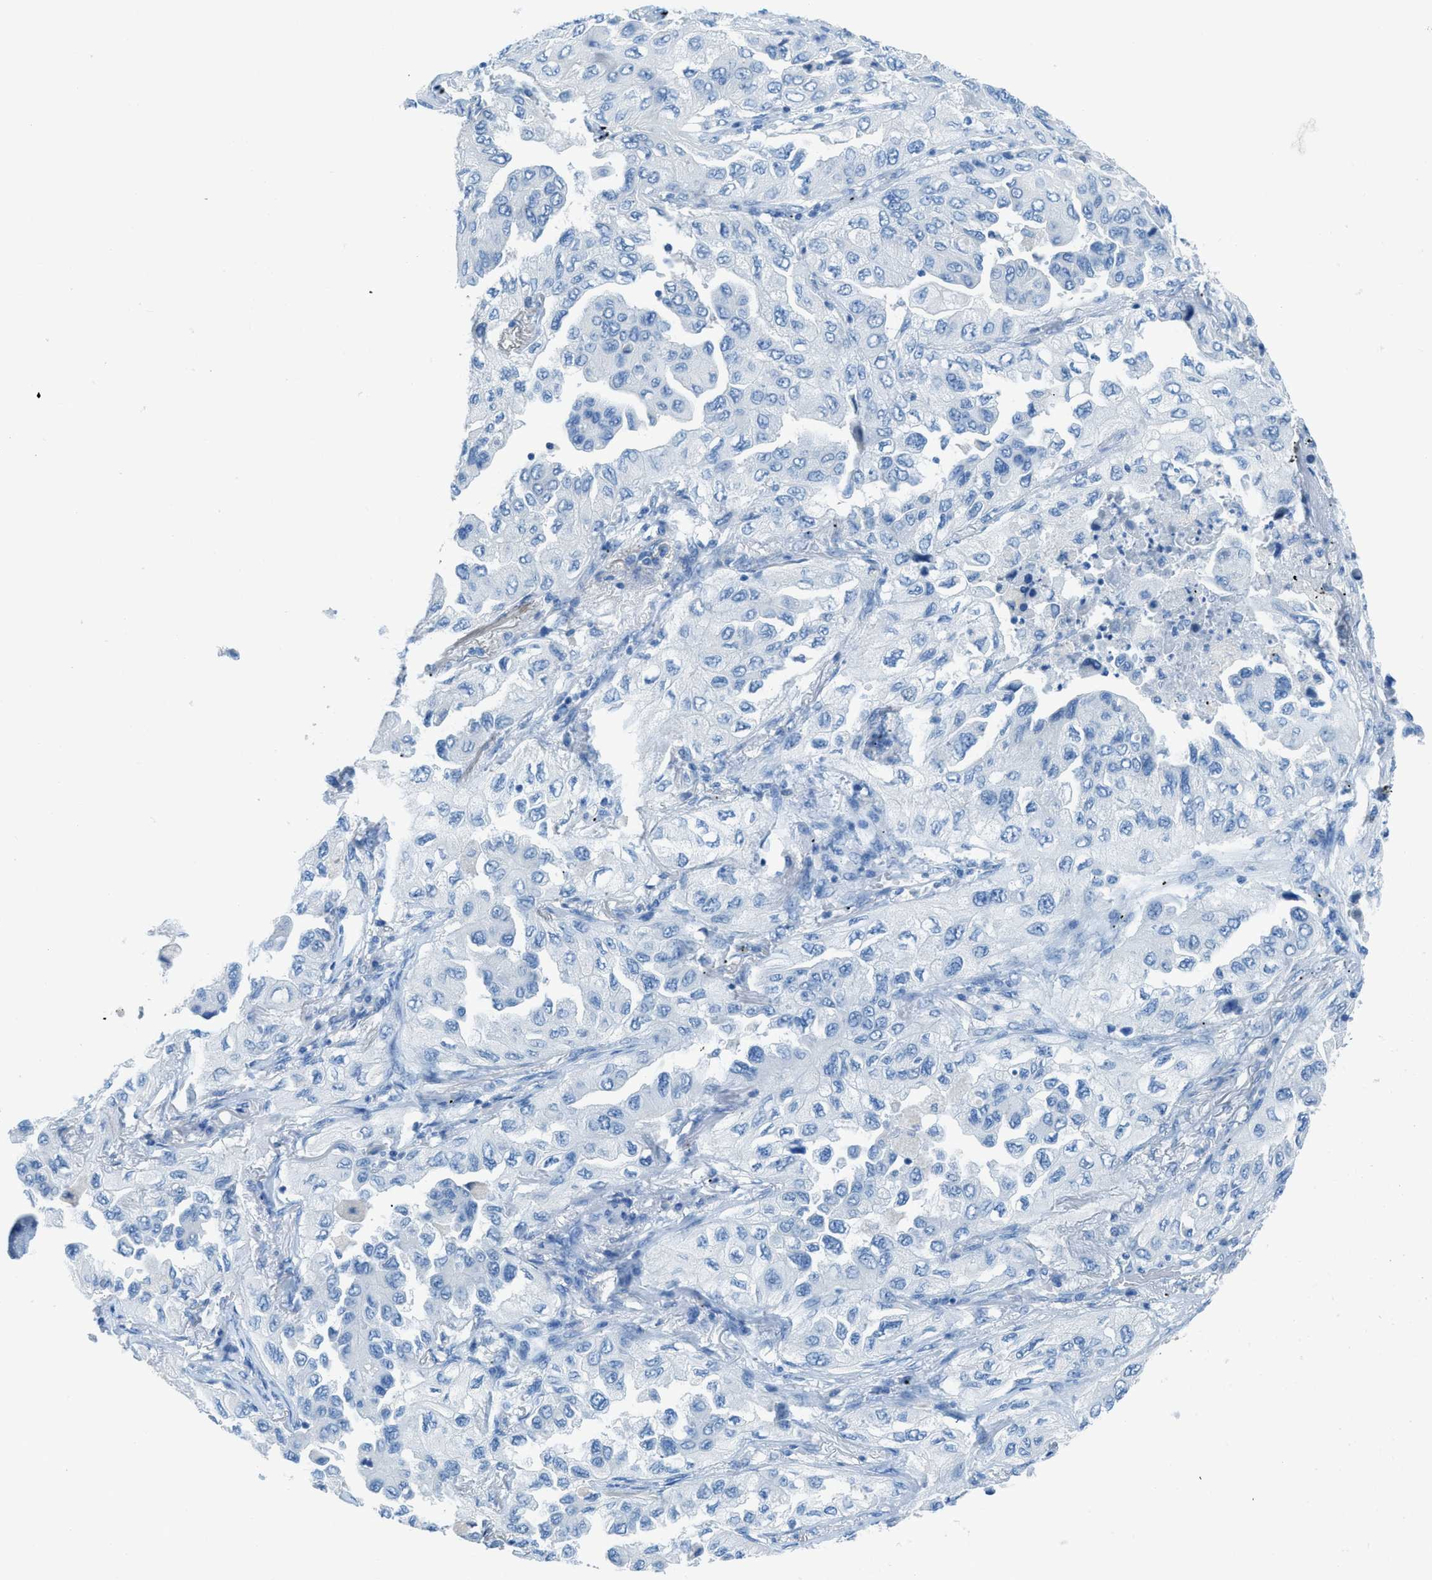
{"staining": {"intensity": "negative", "quantity": "none", "location": "none"}, "tissue": "lung cancer", "cell_type": "Tumor cells", "image_type": "cancer", "snomed": [{"axis": "morphology", "description": "Adenocarcinoma, NOS"}, {"axis": "topography", "description": "Lung"}], "caption": "Immunohistochemistry (IHC) photomicrograph of neoplastic tissue: human lung cancer stained with DAB reveals no significant protein staining in tumor cells.", "gene": "ACAN", "patient": {"sex": "female", "age": 65}}